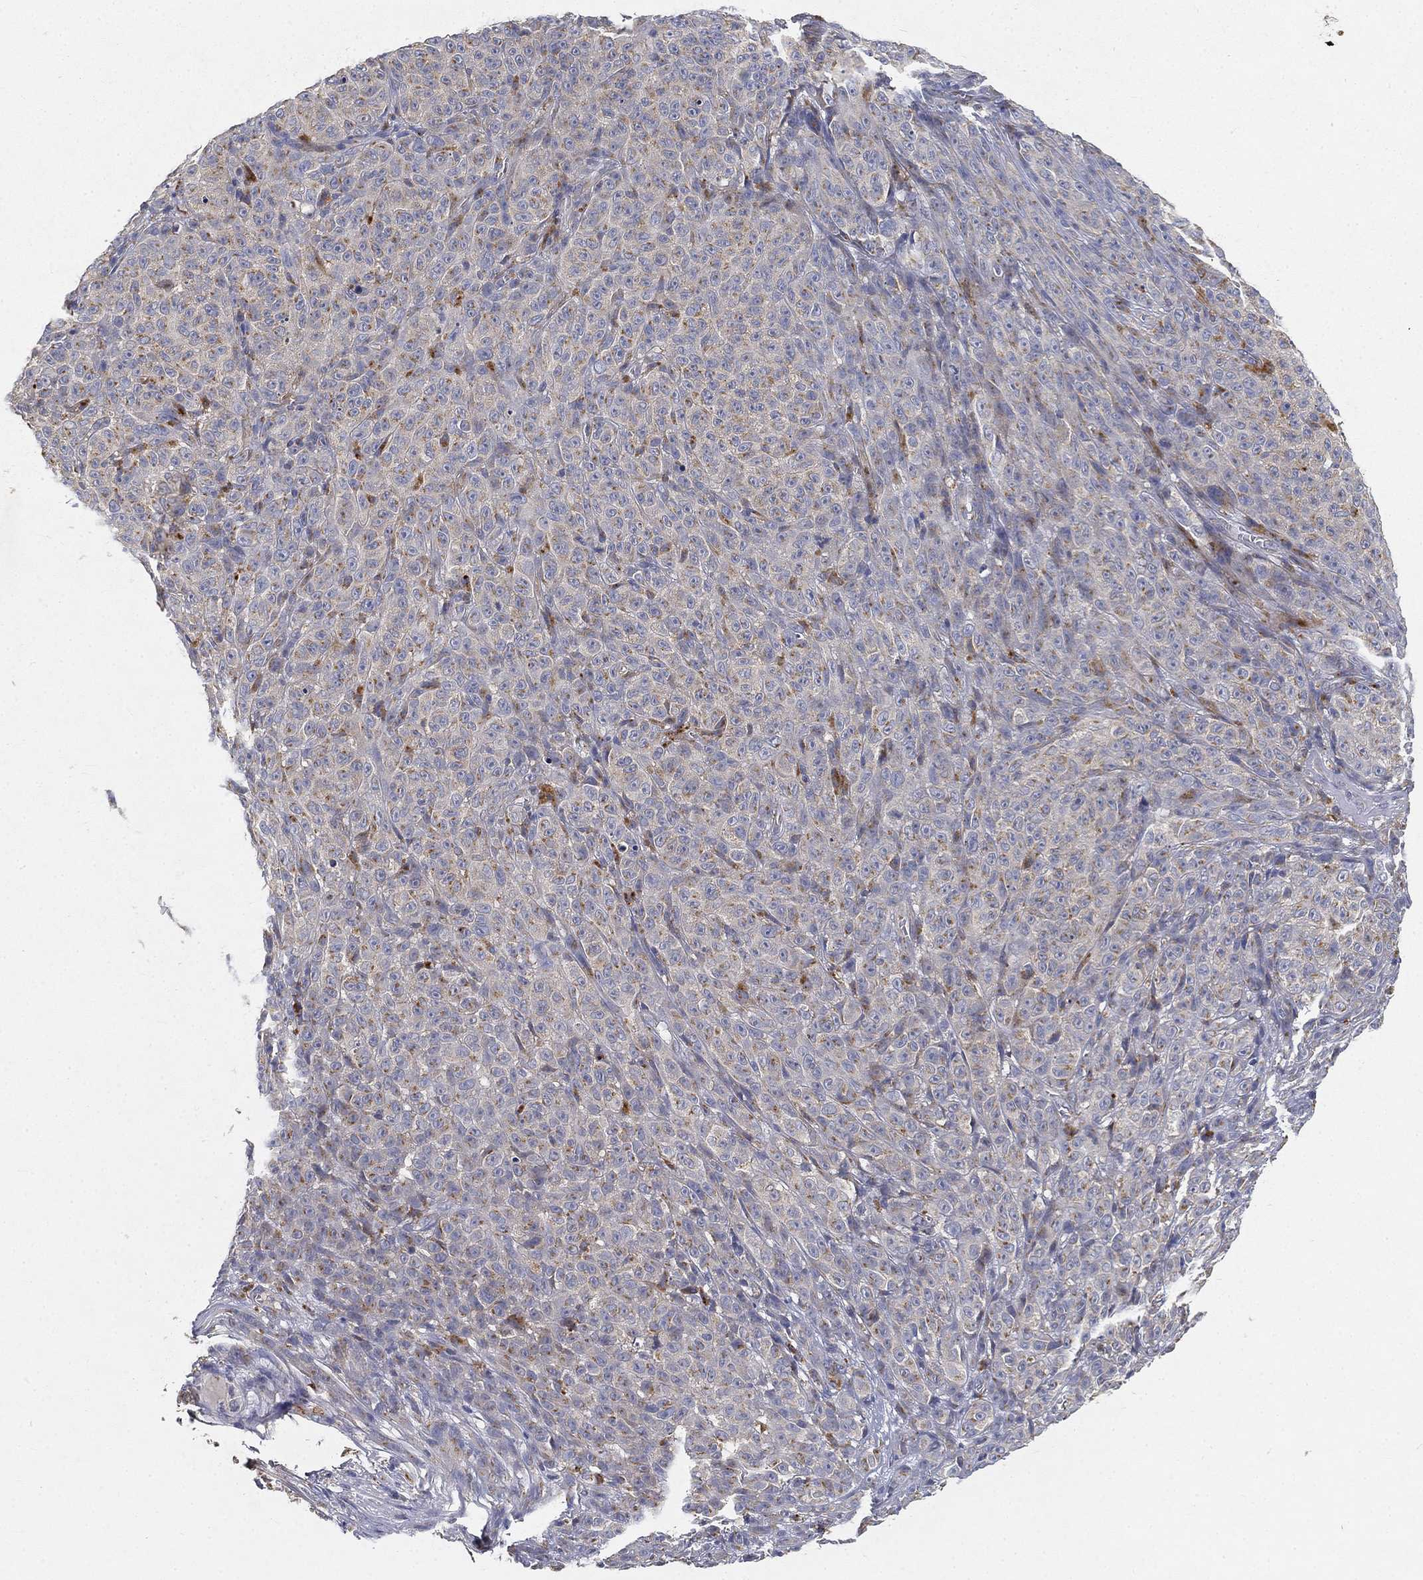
{"staining": {"intensity": "negative", "quantity": "none", "location": "none"}, "tissue": "melanoma", "cell_type": "Tumor cells", "image_type": "cancer", "snomed": [{"axis": "morphology", "description": "Malignant melanoma, NOS"}, {"axis": "topography", "description": "Skin"}], "caption": "The immunohistochemistry histopathology image has no significant positivity in tumor cells of malignant melanoma tissue.", "gene": "CTSL", "patient": {"sex": "female", "age": 82}}